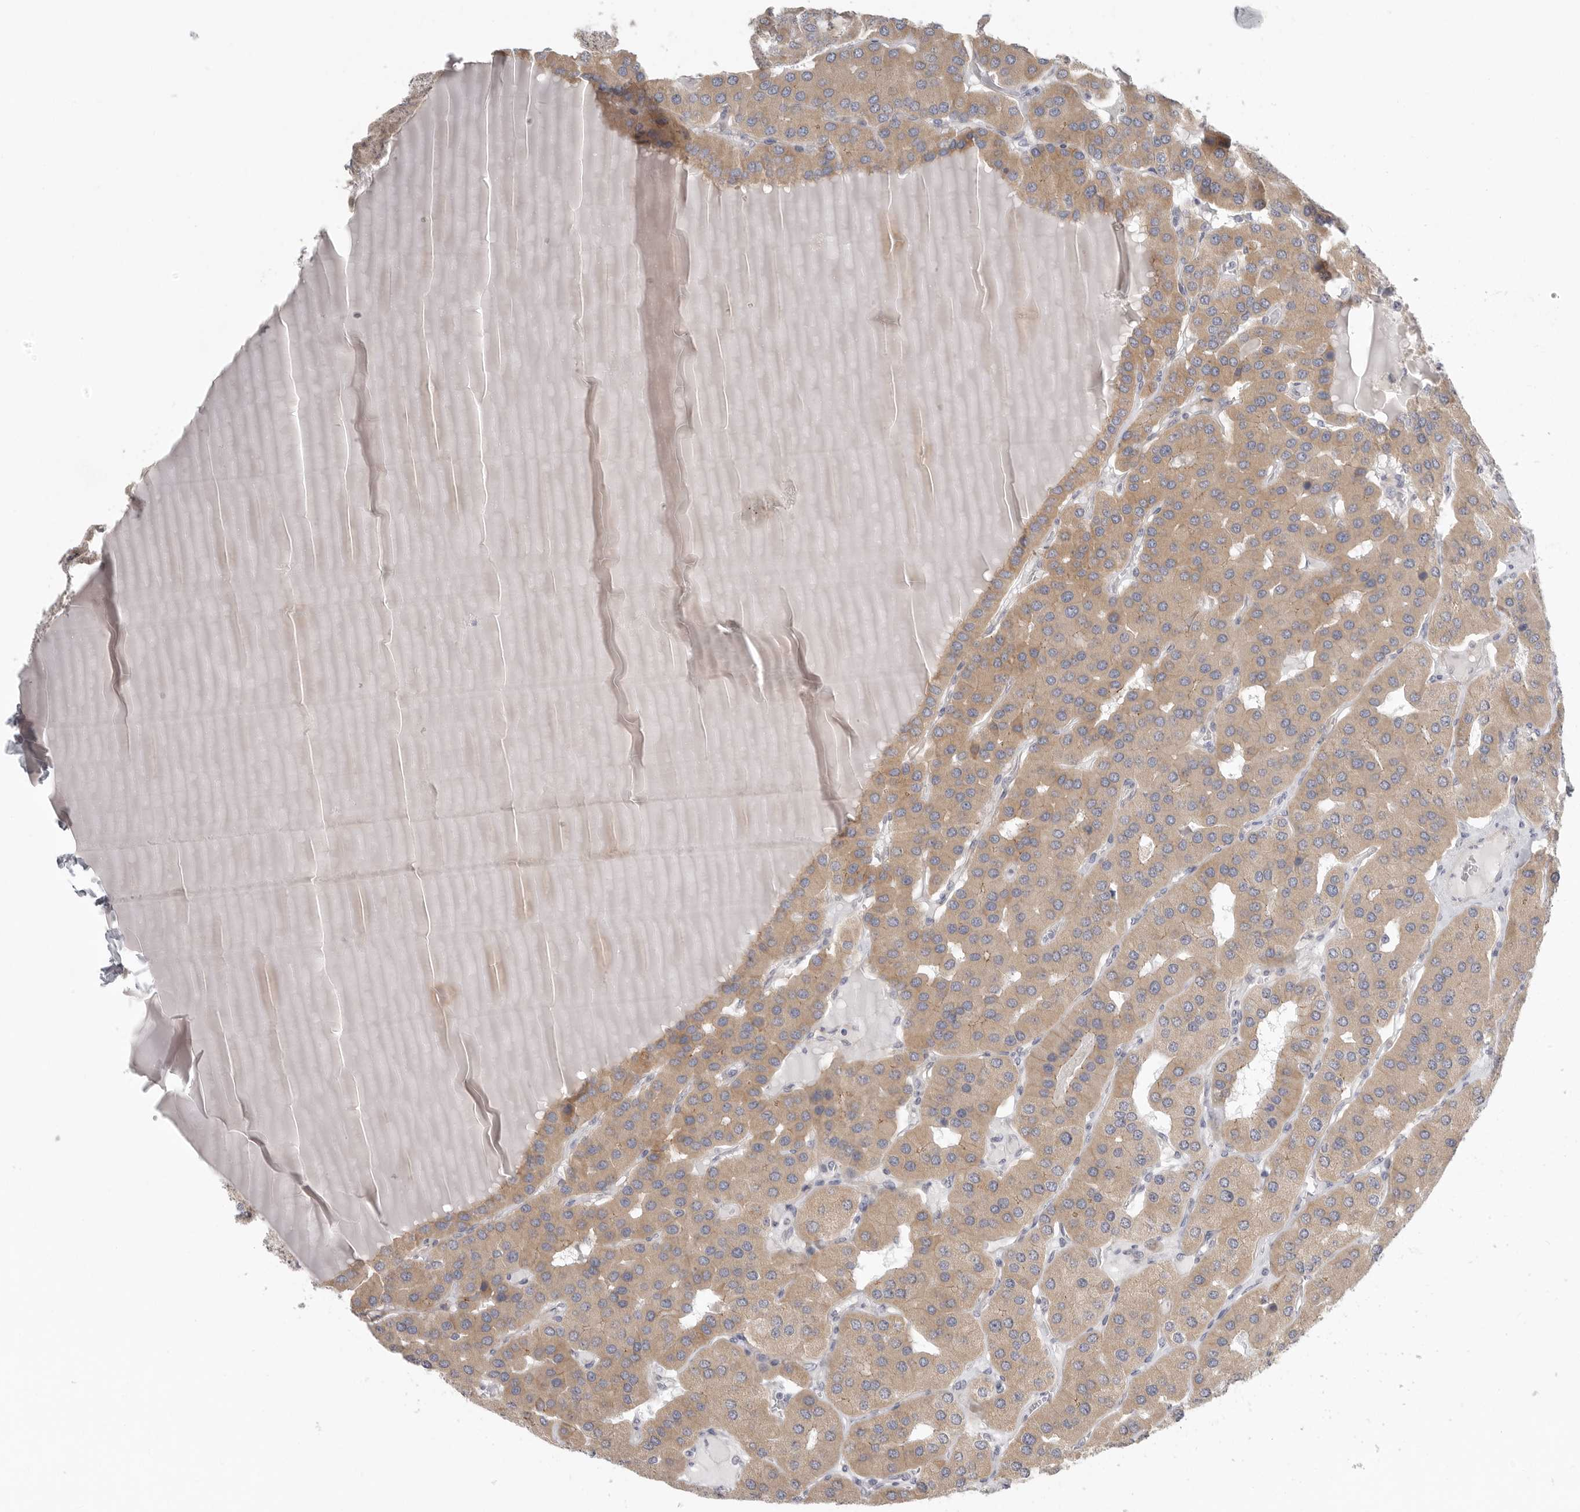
{"staining": {"intensity": "moderate", "quantity": ">75%", "location": "cytoplasmic/membranous"}, "tissue": "parathyroid gland", "cell_type": "Glandular cells", "image_type": "normal", "snomed": [{"axis": "morphology", "description": "Normal tissue, NOS"}, {"axis": "morphology", "description": "Adenoma, NOS"}, {"axis": "topography", "description": "Parathyroid gland"}], "caption": "IHC staining of normal parathyroid gland, which reveals medium levels of moderate cytoplasmic/membranous staining in about >75% of glandular cells indicating moderate cytoplasmic/membranous protein positivity. The staining was performed using DAB (brown) for protein detection and nuclei were counterstained in hematoxylin (blue).", "gene": "STAB2", "patient": {"sex": "female", "age": 86}}